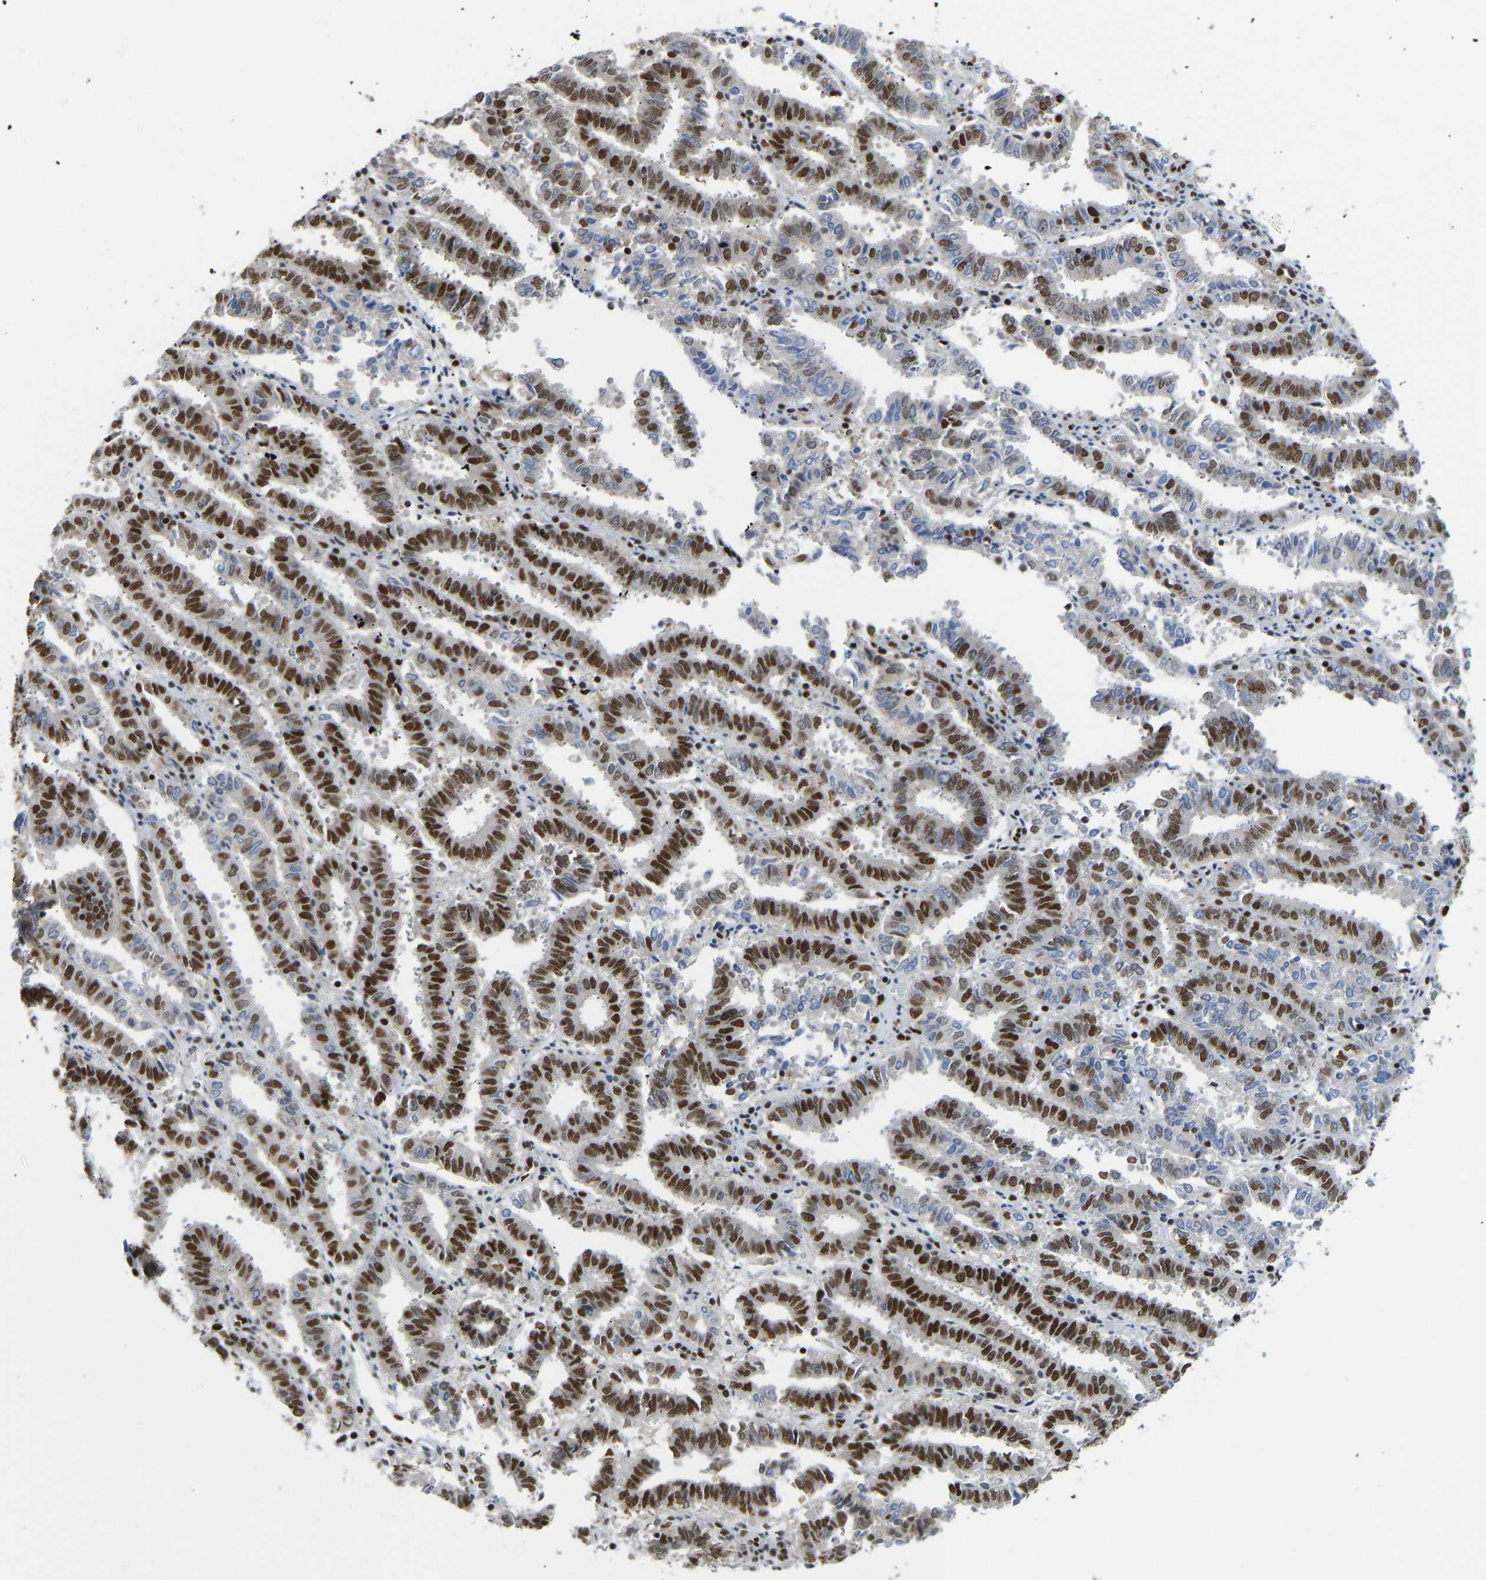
{"staining": {"intensity": "strong", "quantity": ">75%", "location": "cytoplasmic/membranous,nuclear"}, "tissue": "endometrial cancer", "cell_type": "Tumor cells", "image_type": "cancer", "snomed": [{"axis": "morphology", "description": "Adenocarcinoma, NOS"}, {"axis": "topography", "description": "Uterus"}], "caption": "Immunohistochemistry photomicrograph of neoplastic tissue: endometrial cancer (adenocarcinoma) stained using immunohistochemistry (IHC) displays high levels of strong protein expression localized specifically in the cytoplasmic/membranous and nuclear of tumor cells, appearing as a cytoplasmic/membranous and nuclear brown color.", "gene": "FOXK1", "patient": {"sex": "female", "age": 83}}